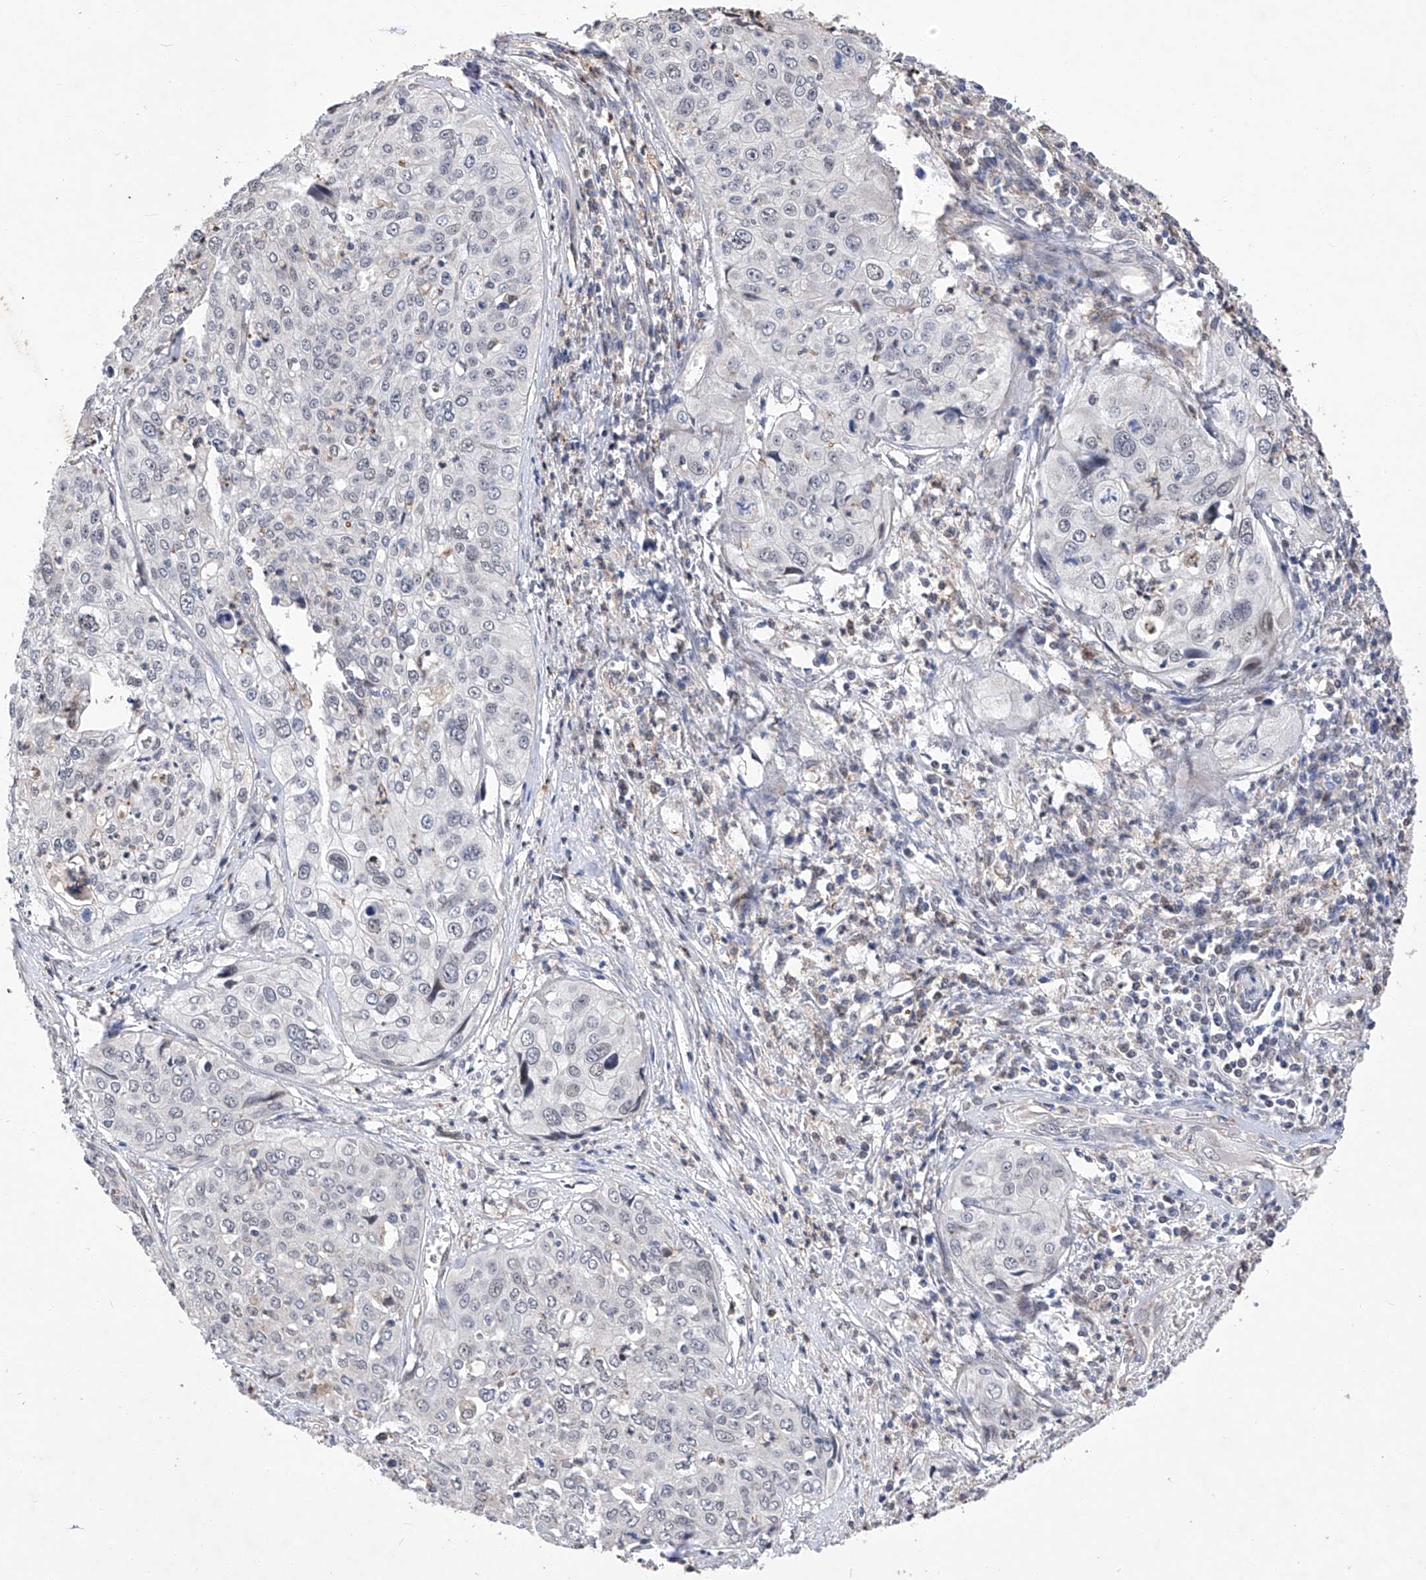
{"staining": {"intensity": "negative", "quantity": "none", "location": "none"}, "tissue": "cervical cancer", "cell_type": "Tumor cells", "image_type": "cancer", "snomed": [{"axis": "morphology", "description": "Squamous cell carcinoma, NOS"}, {"axis": "topography", "description": "Cervix"}], "caption": "Cervical cancer (squamous cell carcinoma) stained for a protein using immunohistochemistry (IHC) demonstrates no expression tumor cells.", "gene": "FARP2", "patient": {"sex": "female", "age": 31}}